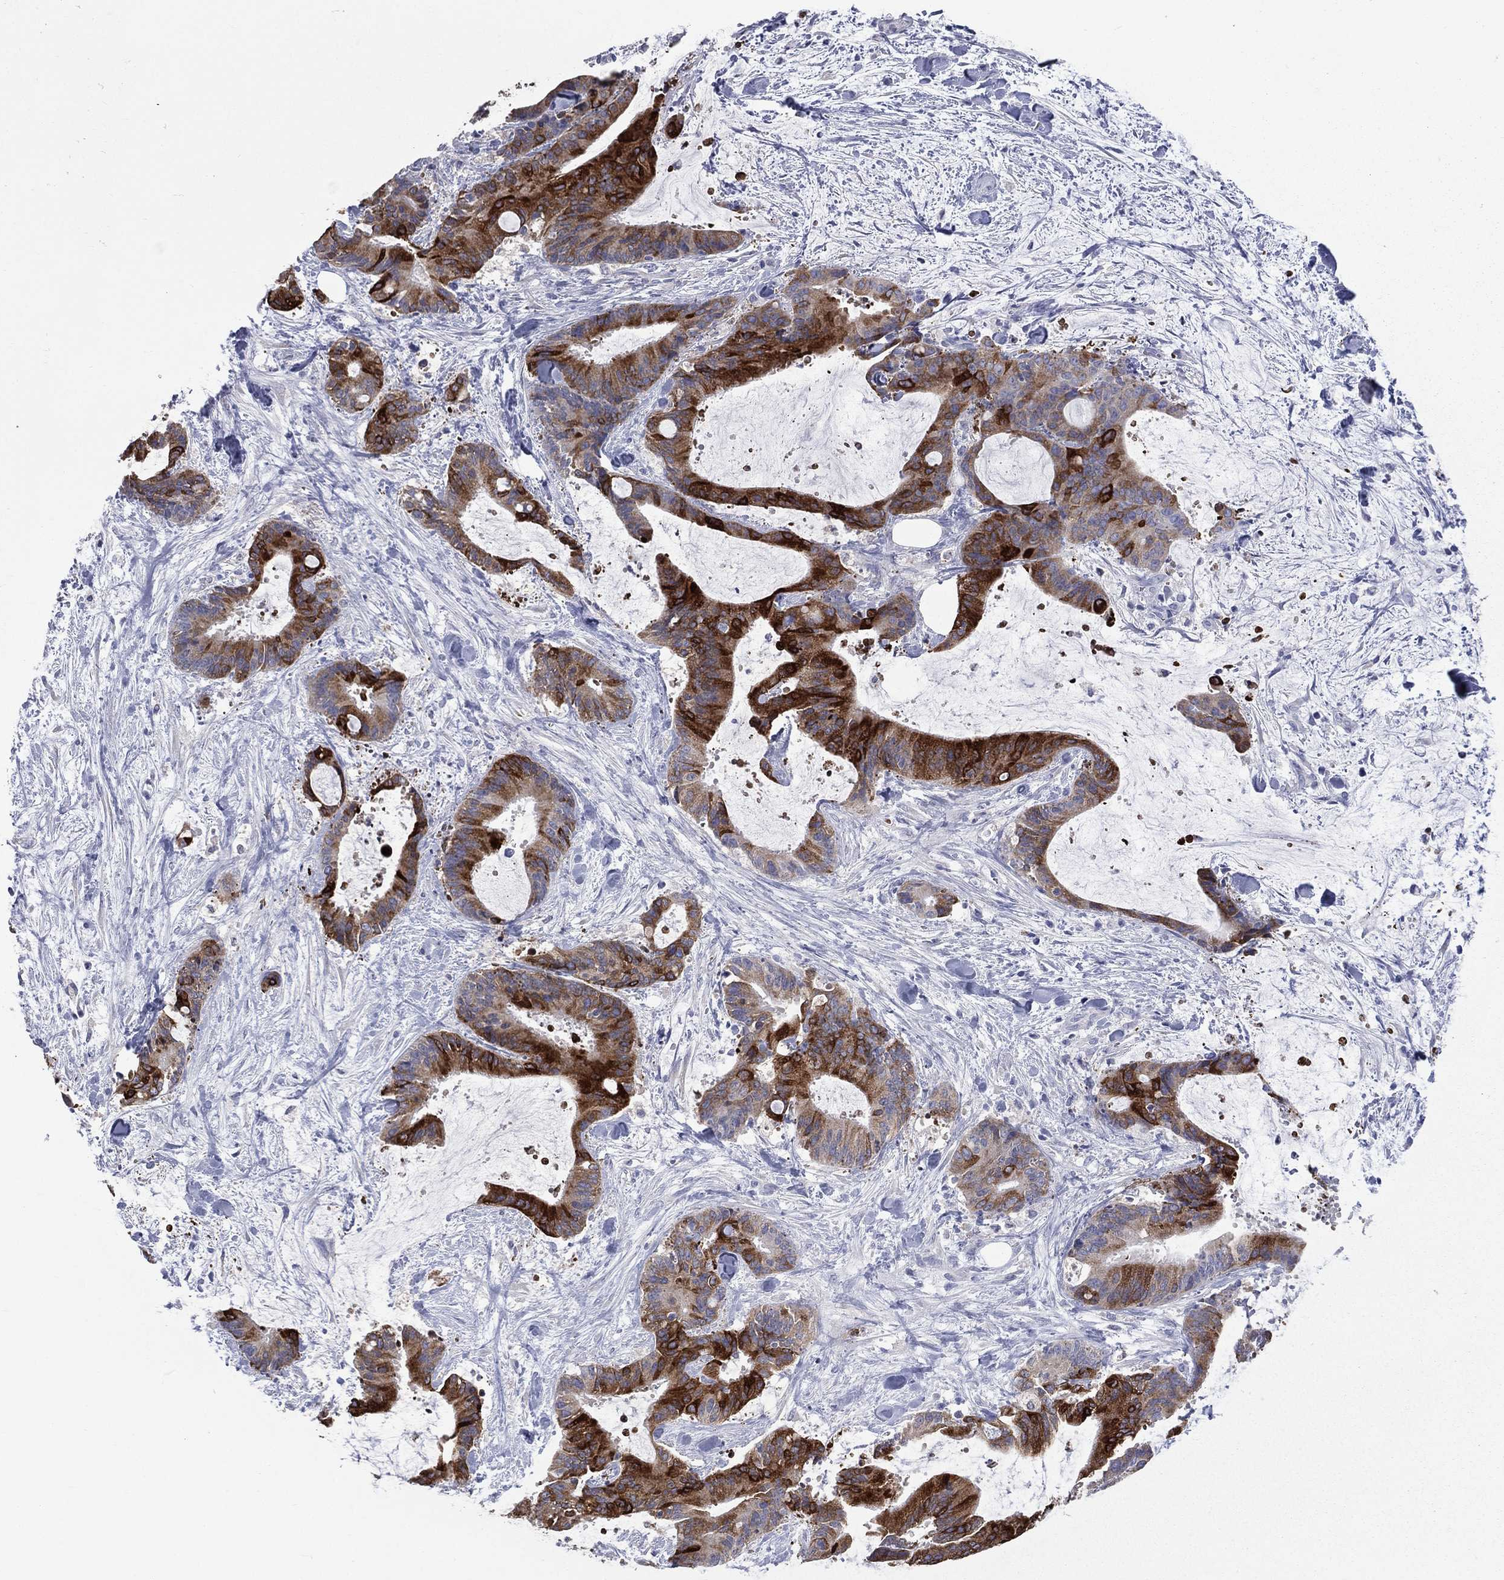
{"staining": {"intensity": "strong", "quantity": "25%-75%", "location": "cytoplasmic/membranous"}, "tissue": "liver cancer", "cell_type": "Tumor cells", "image_type": "cancer", "snomed": [{"axis": "morphology", "description": "Cholangiocarcinoma"}, {"axis": "topography", "description": "Liver"}], "caption": "This is a photomicrograph of immunohistochemistry staining of cholangiocarcinoma (liver), which shows strong expression in the cytoplasmic/membranous of tumor cells.", "gene": "CES2", "patient": {"sex": "female", "age": 73}}